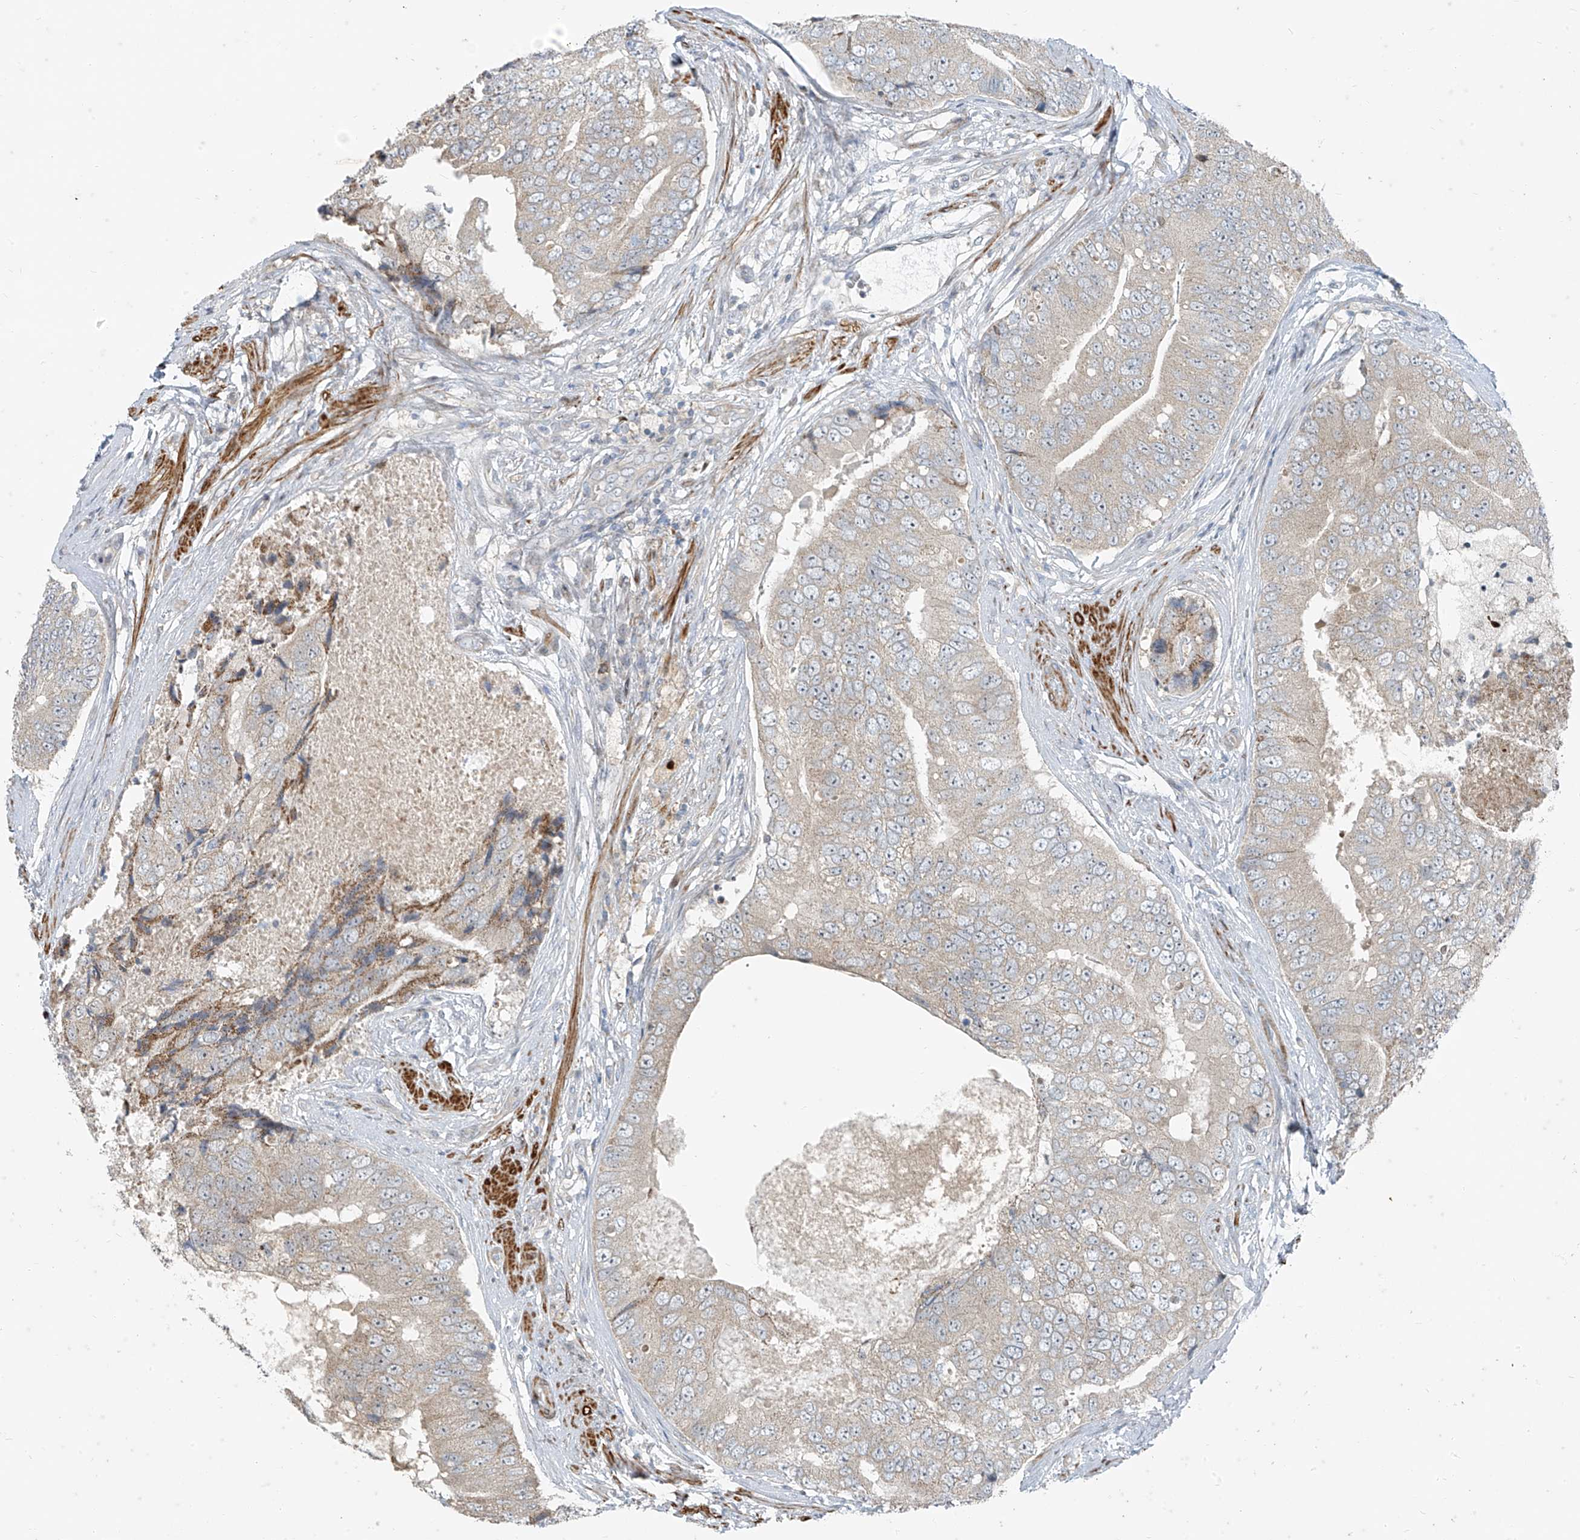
{"staining": {"intensity": "weak", "quantity": "<25%", "location": "cytoplasmic/membranous"}, "tissue": "prostate cancer", "cell_type": "Tumor cells", "image_type": "cancer", "snomed": [{"axis": "morphology", "description": "Adenocarcinoma, High grade"}, {"axis": "topography", "description": "Prostate"}], "caption": "DAB immunohistochemical staining of human high-grade adenocarcinoma (prostate) exhibits no significant expression in tumor cells. (DAB (3,3'-diaminobenzidine) immunohistochemistry visualized using brightfield microscopy, high magnification).", "gene": "PPCS", "patient": {"sex": "male", "age": 70}}